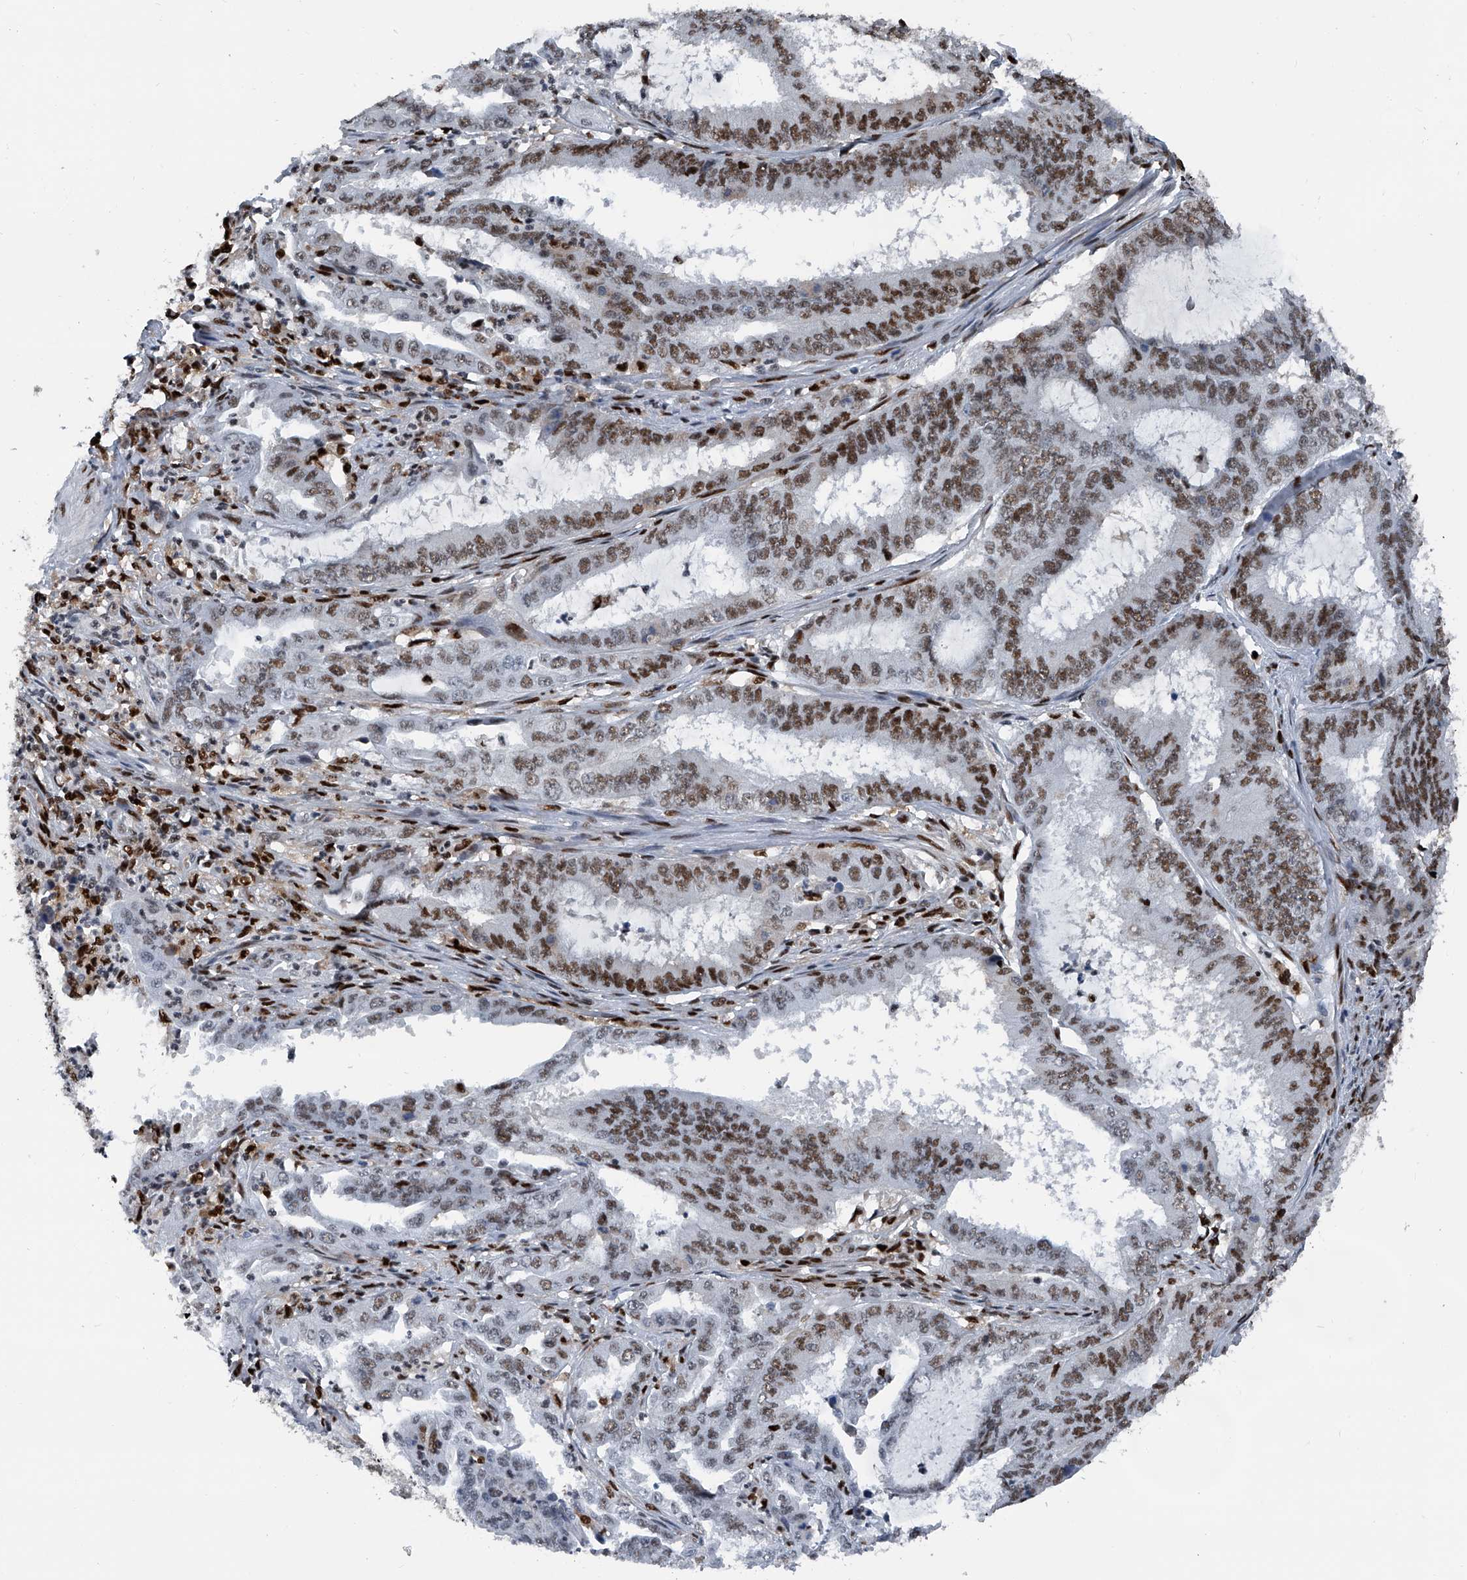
{"staining": {"intensity": "moderate", "quantity": "25%-75%", "location": "nuclear"}, "tissue": "endometrial cancer", "cell_type": "Tumor cells", "image_type": "cancer", "snomed": [{"axis": "morphology", "description": "Adenocarcinoma, NOS"}, {"axis": "topography", "description": "Endometrium"}], "caption": "IHC photomicrograph of neoplastic tissue: human endometrial cancer stained using IHC displays medium levels of moderate protein expression localized specifically in the nuclear of tumor cells, appearing as a nuclear brown color.", "gene": "FKBP5", "patient": {"sex": "female", "age": 51}}